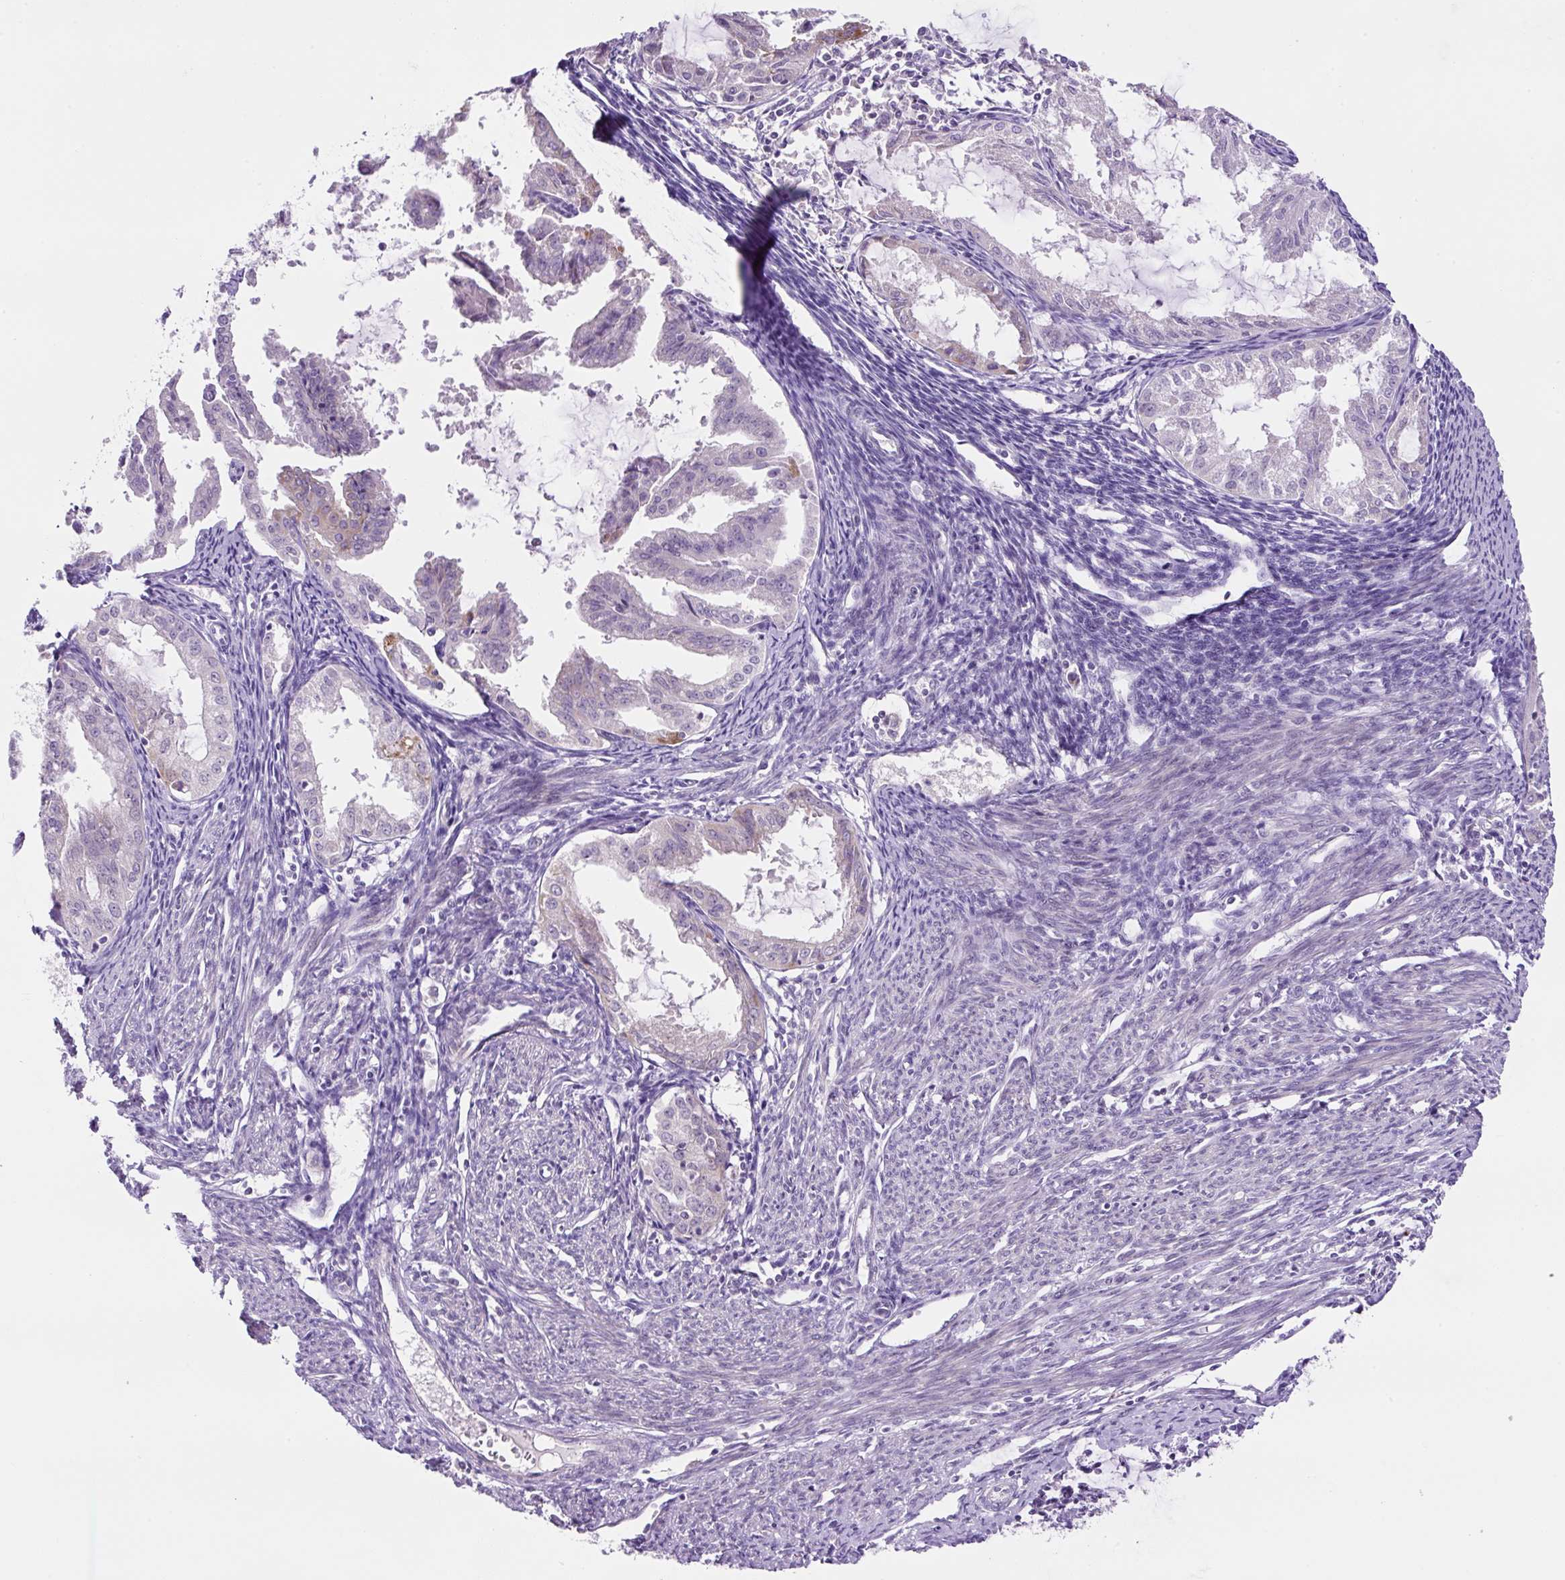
{"staining": {"intensity": "negative", "quantity": "none", "location": "none"}, "tissue": "endometrial cancer", "cell_type": "Tumor cells", "image_type": "cancer", "snomed": [{"axis": "morphology", "description": "Adenocarcinoma, NOS"}, {"axis": "topography", "description": "Endometrium"}], "caption": "The micrograph shows no significant positivity in tumor cells of endometrial adenocarcinoma.", "gene": "OGDHL", "patient": {"sex": "female", "age": 70}}